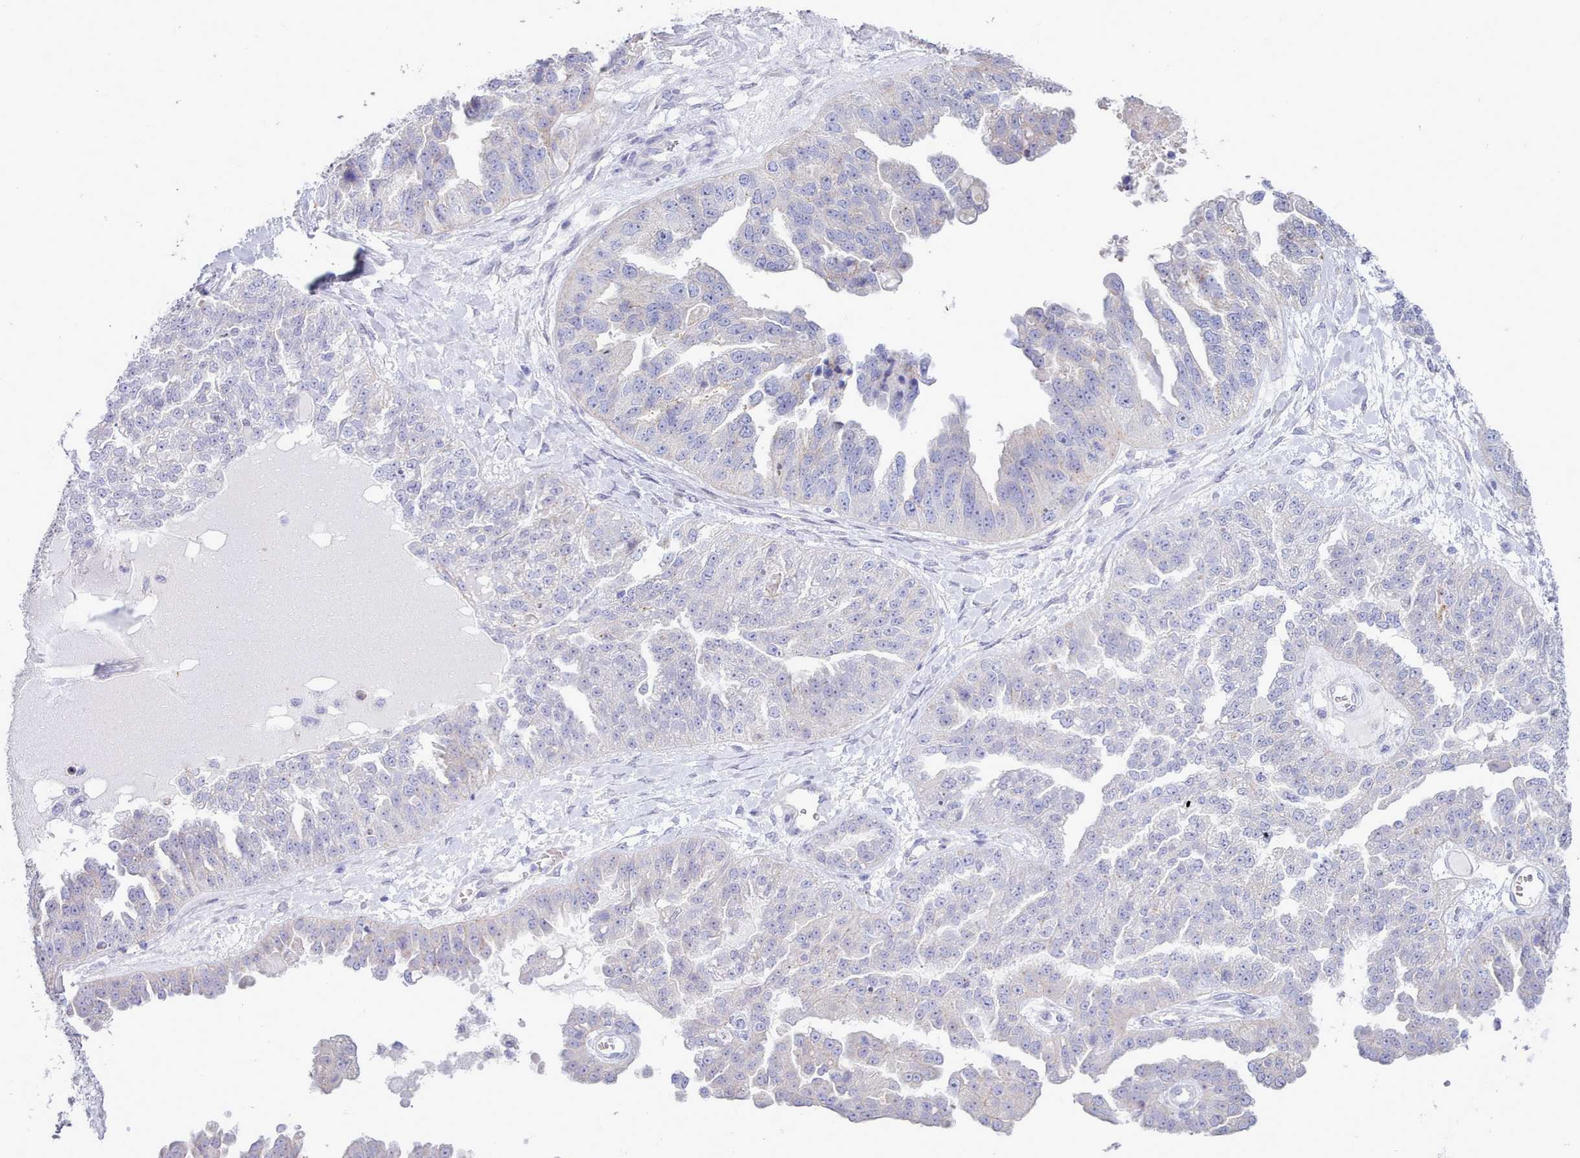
{"staining": {"intensity": "negative", "quantity": "none", "location": "none"}, "tissue": "ovarian cancer", "cell_type": "Tumor cells", "image_type": "cancer", "snomed": [{"axis": "morphology", "description": "Cystadenocarcinoma, serous, NOS"}, {"axis": "topography", "description": "Ovary"}], "caption": "Tumor cells show no significant protein expression in ovarian cancer (serous cystadenocarcinoma).", "gene": "TMEM253", "patient": {"sex": "female", "age": 58}}